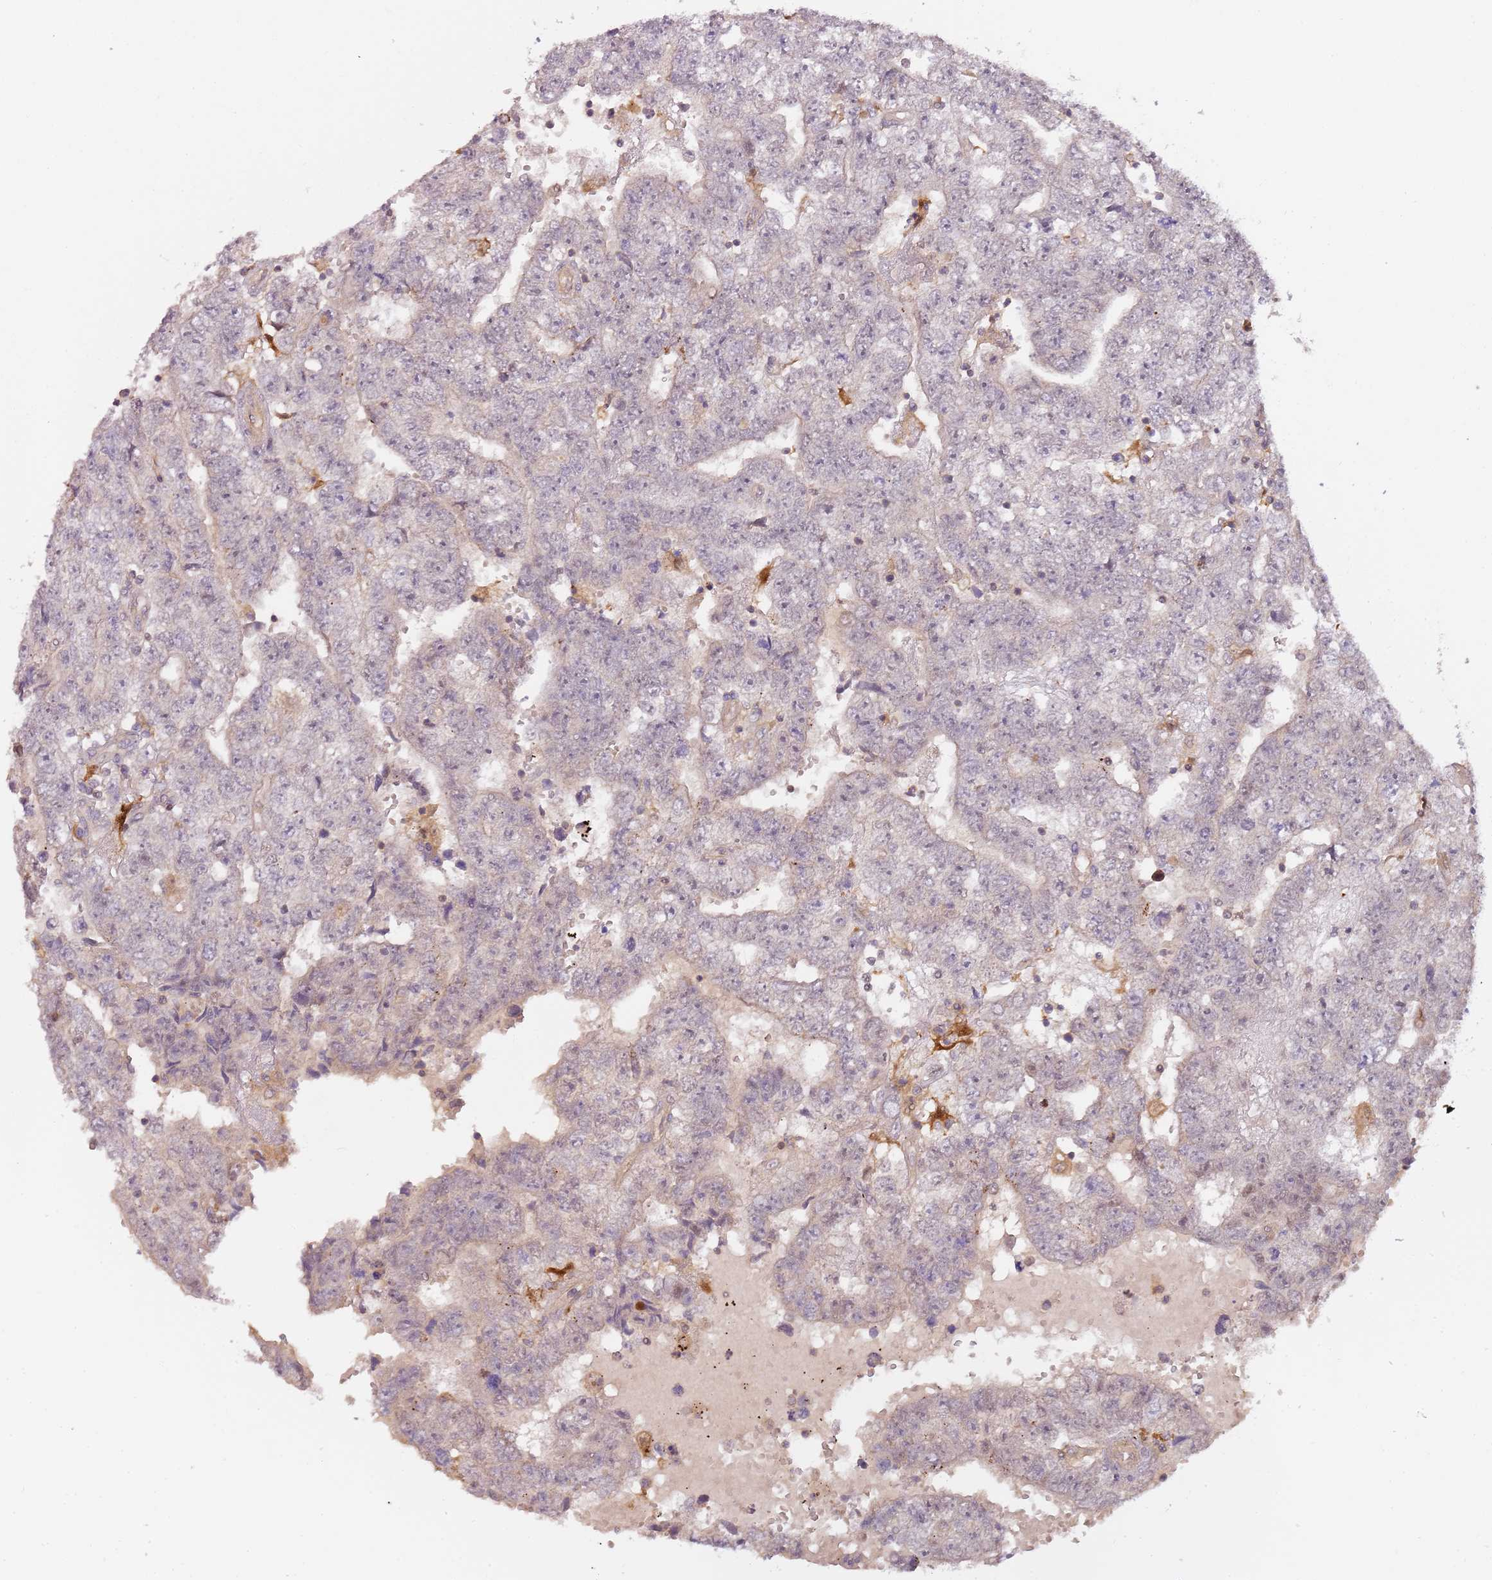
{"staining": {"intensity": "negative", "quantity": "none", "location": "none"}, "tissue": "testis cancer", "cell_type": "Tumor cells", "image_type": "cancer", "snomed": [{"axis": "morphology", "description": "Carcinoma, Embryonal, NOS"}, {"axis": "topography", "description": "Testis"}], "caption": "Immunohistochemistry image of neoplastic tissue: human testis cancer stained with DAB (3,3'-diaminobenzidine) shows no significant protein staining in tumor cells. (DAB (3,3'-diaminobenzidine) immunohistochemistry, high magnification).", "gene": "GSTO2", "patient": {"sex": "male", "age": 25}}